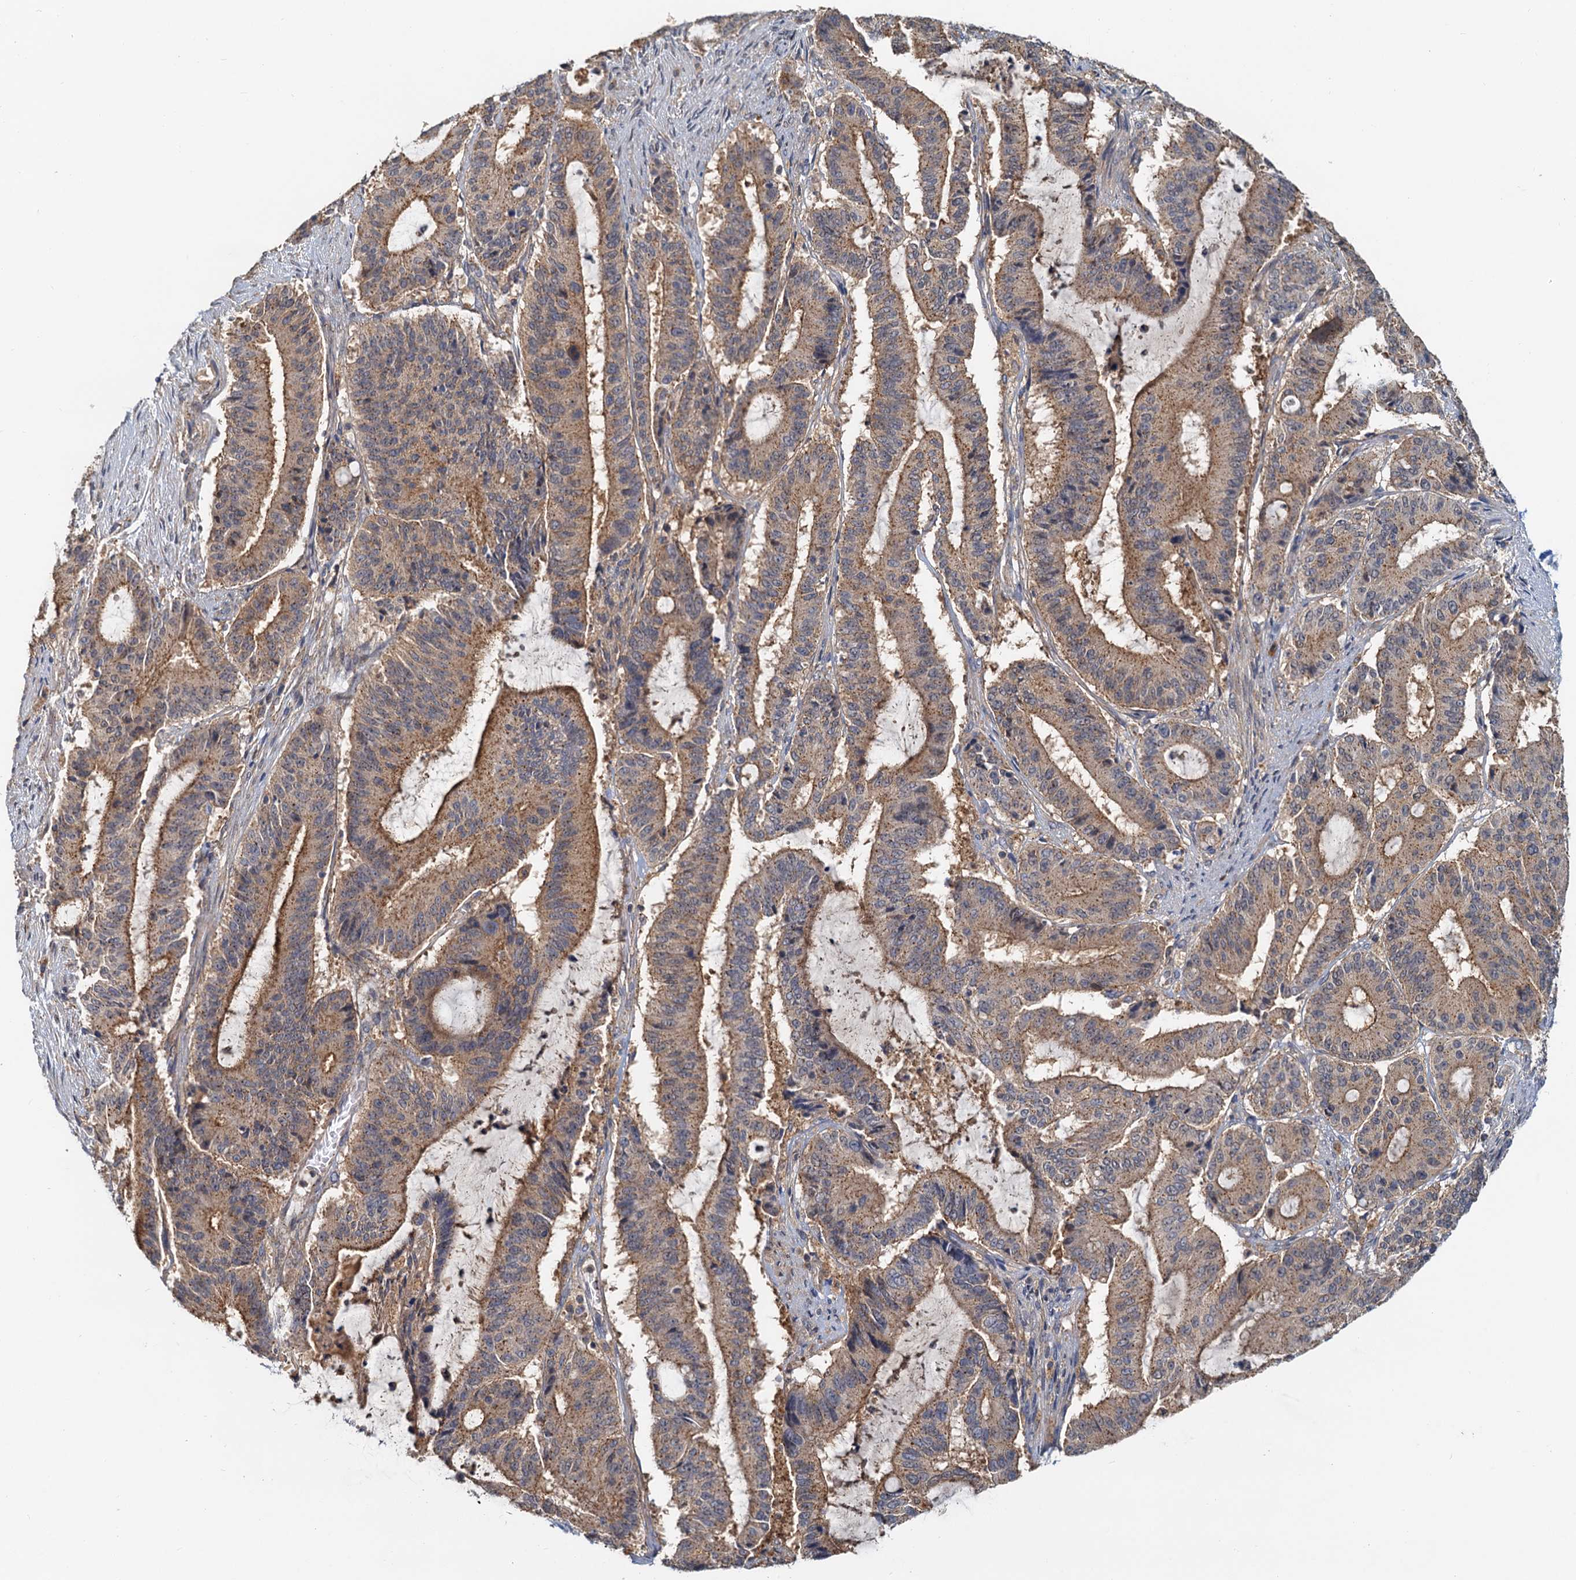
{"staining": {"intensity": "moderate", "quantity": "25%-75%", "location": "cytoplasmic/membranous"}, "tissue": "liver cancer", "cell_type": "Tumor cells", "image_type": "cancer", "snomed": [{"axis": "morphology", "description": "Normal tissue, NOS"}, {"axis": "morphology", "description": "Cholangiocarcinoma"}, {"axis": "topography", "description": "Liver"}, {"axis": "topography", "description": "Peripheral nerve tissue"}], "caption": "This image demonstrates immunohistochemistry staining of human liver cancer, with medium moderate cytoplasmic/membranous expression in about 25%-75% of tumor cells.", "gene": "TOLLIP", "patient": {"sex": "female", "age": 73}}